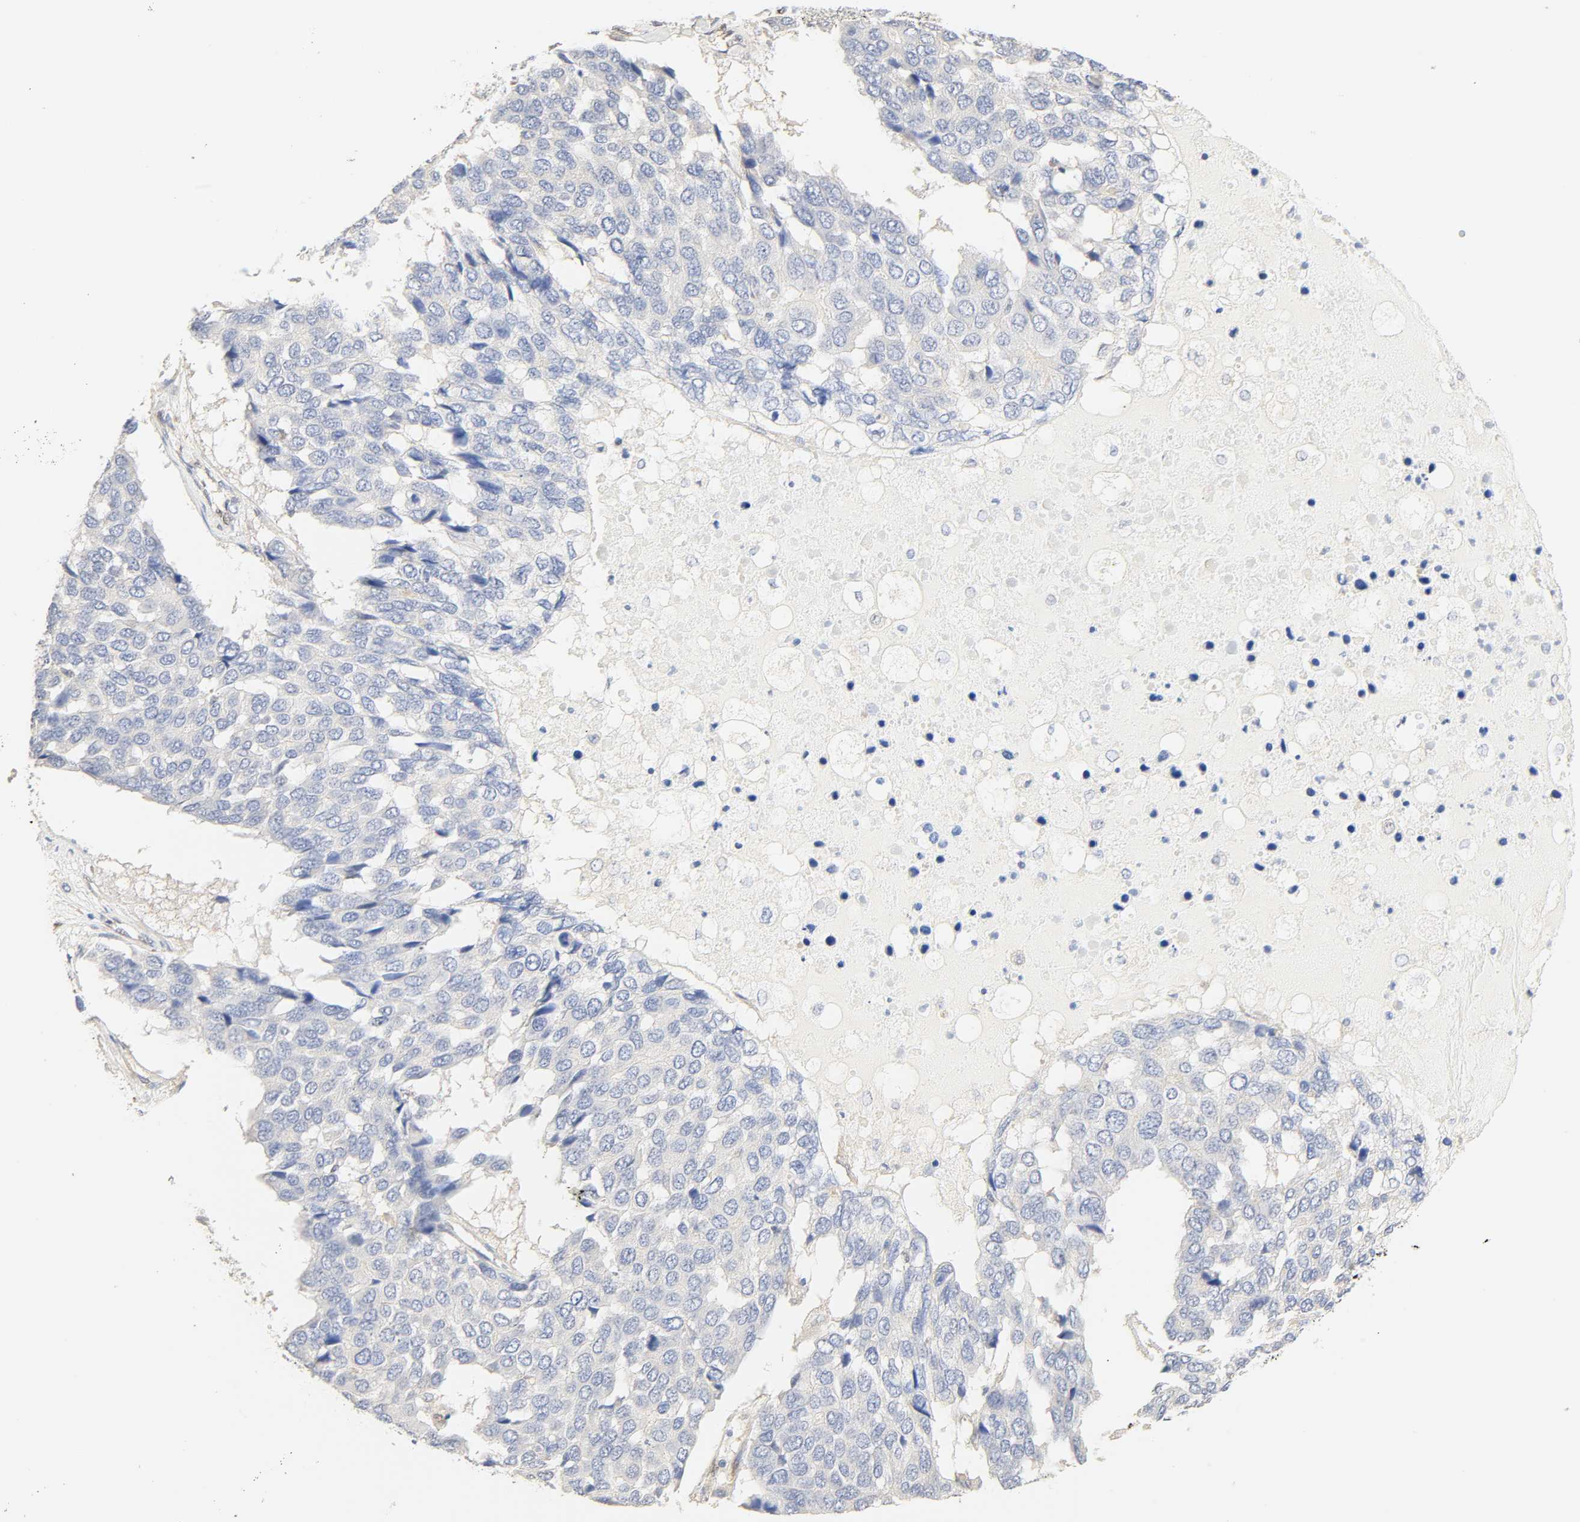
{"staining": {"intensity": "negative", "quantity": "none", "location": "none"}, "tissue": "pancreatic cancer", "cell_type": "Tumor cells", "image_type": "cancer", "snomed": [{"axis": "morphology", "description": "Adenocarcinoma, NOS"}, {"axis": "topography", "description": "Pancreas"}], "caption": "Immunohistochemical staining of pancreatic adenocarcinoma displays no significant positivity in tumor cells.", "gene": "BORCS8-MEF2B", "patient": {"sex": "male", "age": 50}}